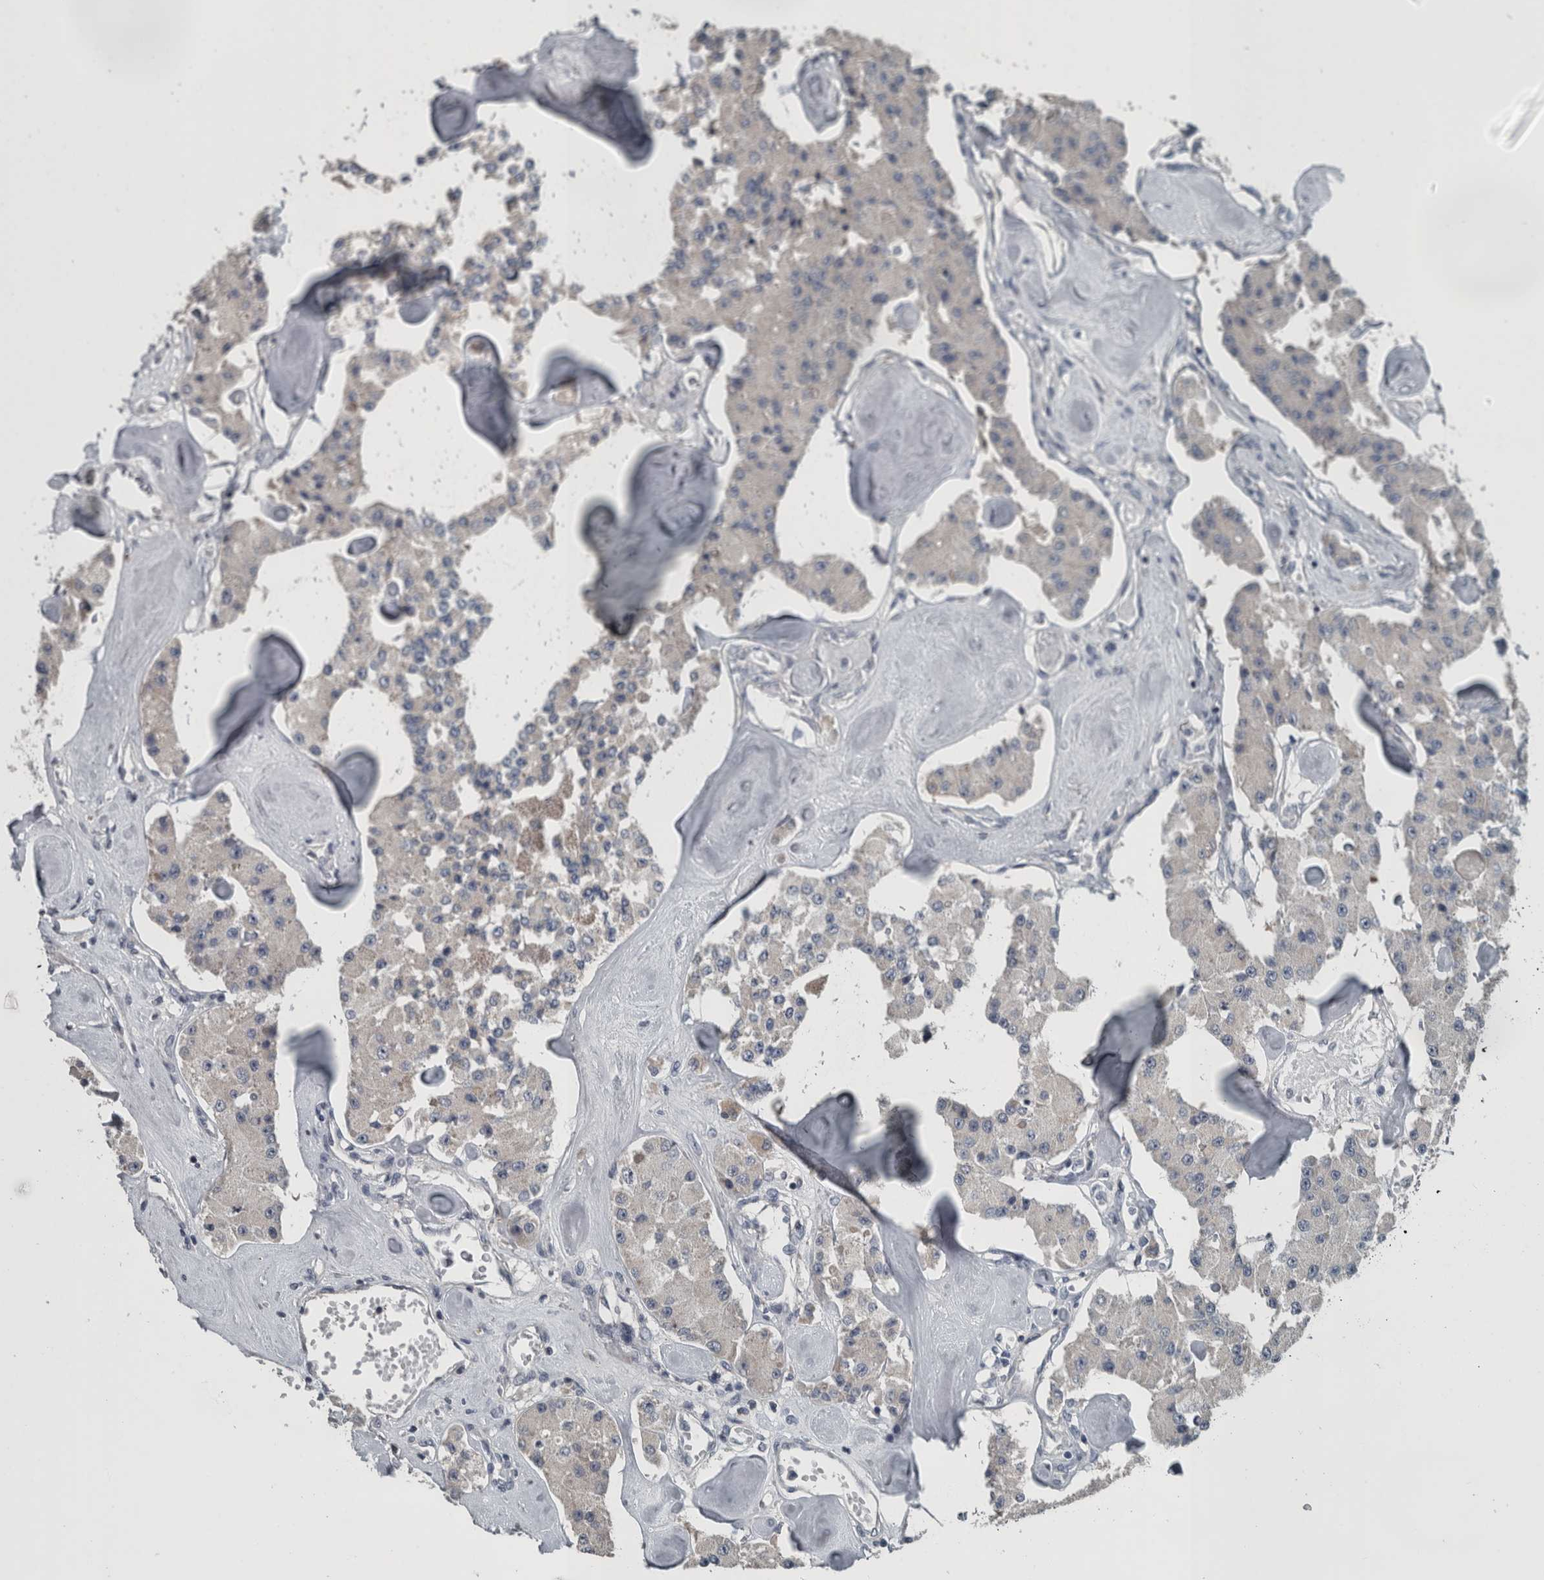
{"staining": {"intensity": "negative", "quantity": "none", "location": "none"}, "tissue": "carcinoid", "cell_type": "Tumor cells", "image_type": "cancer", "snomed": [{"axis": "morphology", "description": "Carcinoid, malignant, NOS"}, {"axis": "topography", "description": "Pancreas"}], "caption": "Immunohistochemical staining of human carcinoid reveals no significant staining in tumor cells.", "gene": "KRT20", "patient": {"sex": "male", "age": 41}}